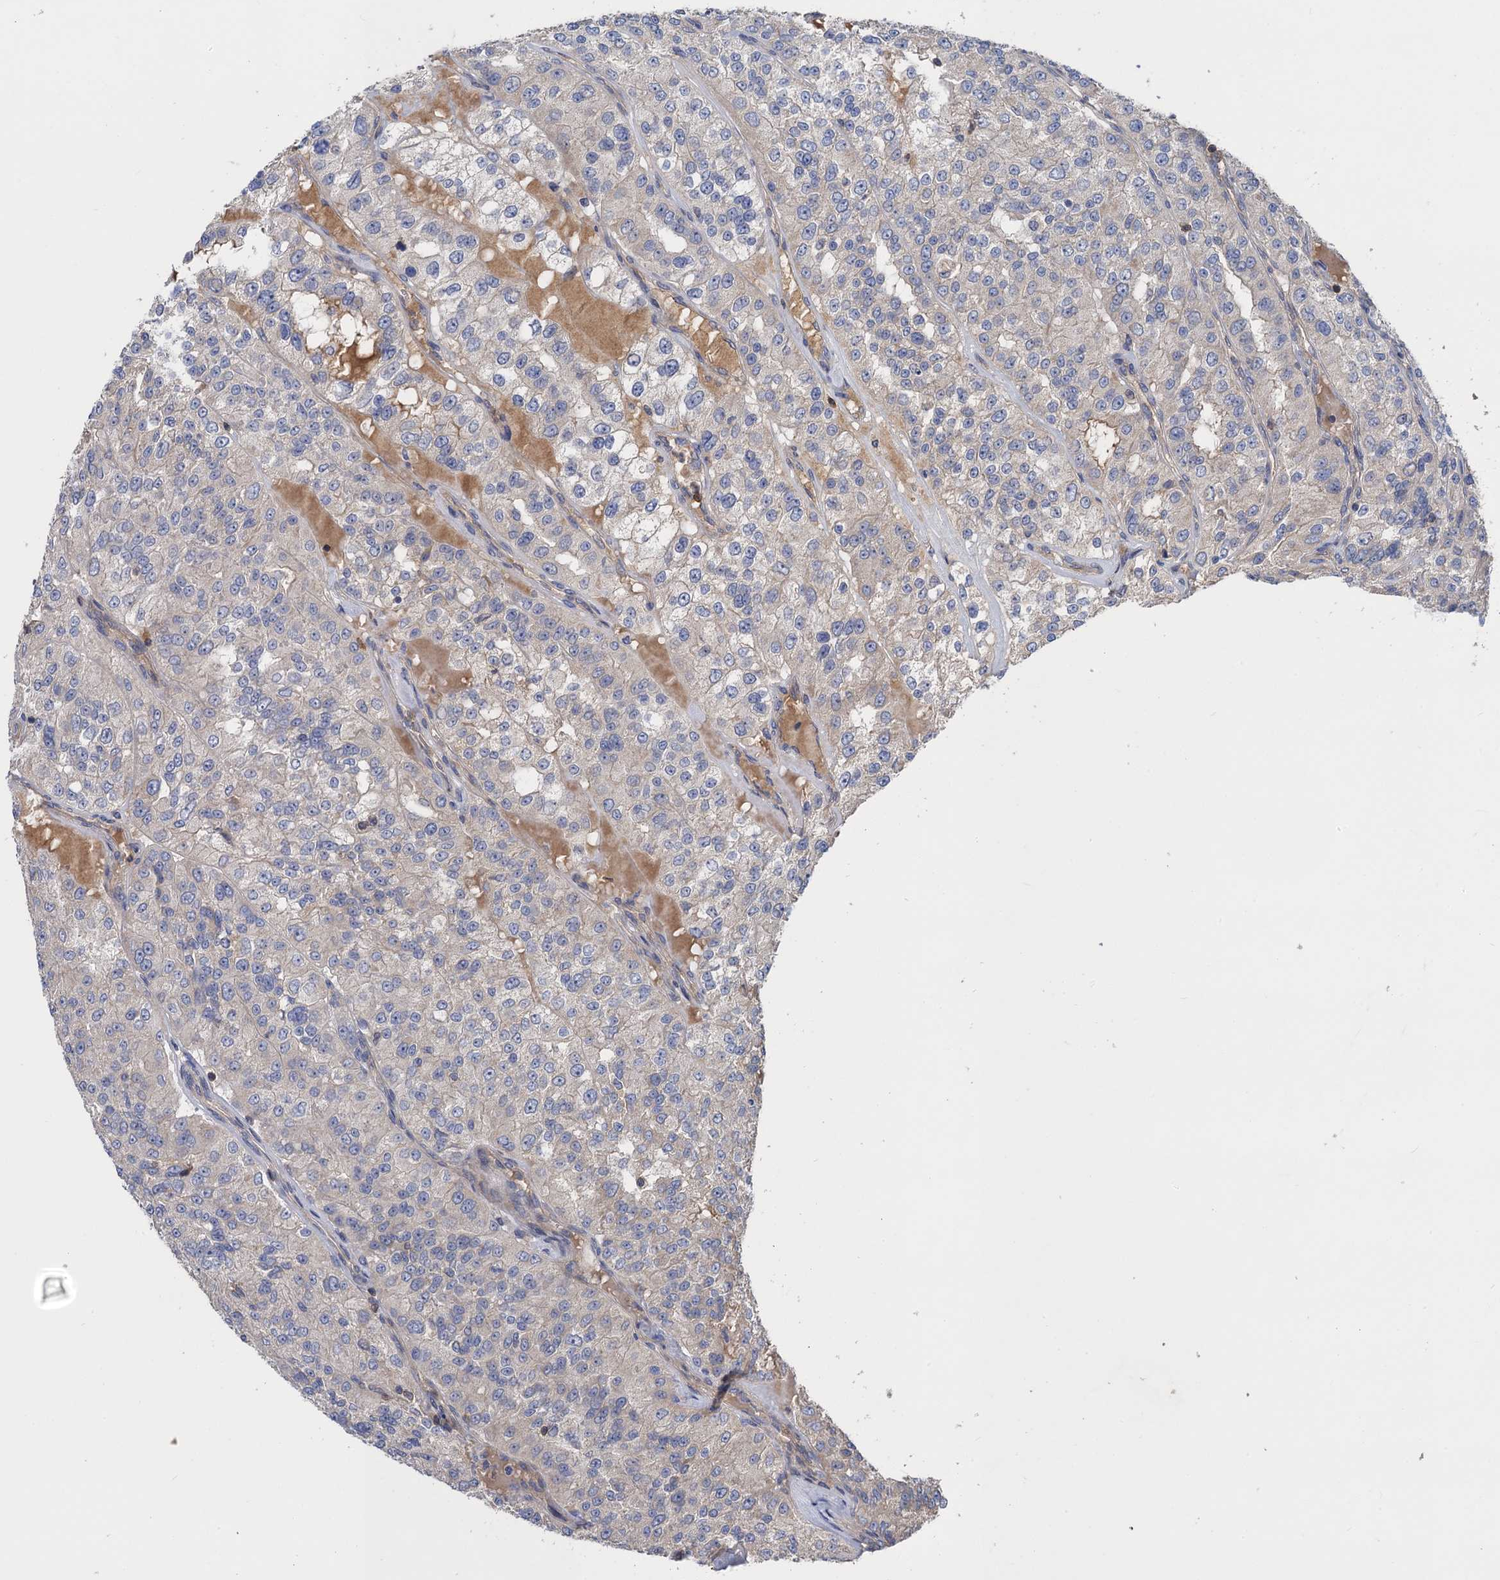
{"staining": {"intensity": "negative", "quantity": "none", "location": "none"}, "tissue": "renal cancer", "cell_type": "Tumor cells", "image_type": "cancer", "snomed": [{"axis": "morphology", "description": "Adenocarcinoma, NOS"}, {"axis": "topography", "description": "Kidney"}], "caption": "Tumor cells are negative for brown protein staining in renal cancer. (Brightfield microscopy of DAB (3,3'-diaminobenzidine) immunohistochemistry at high magnification).", "gene": "DGKA", "patient": {"sex": "female", "age": 63}}